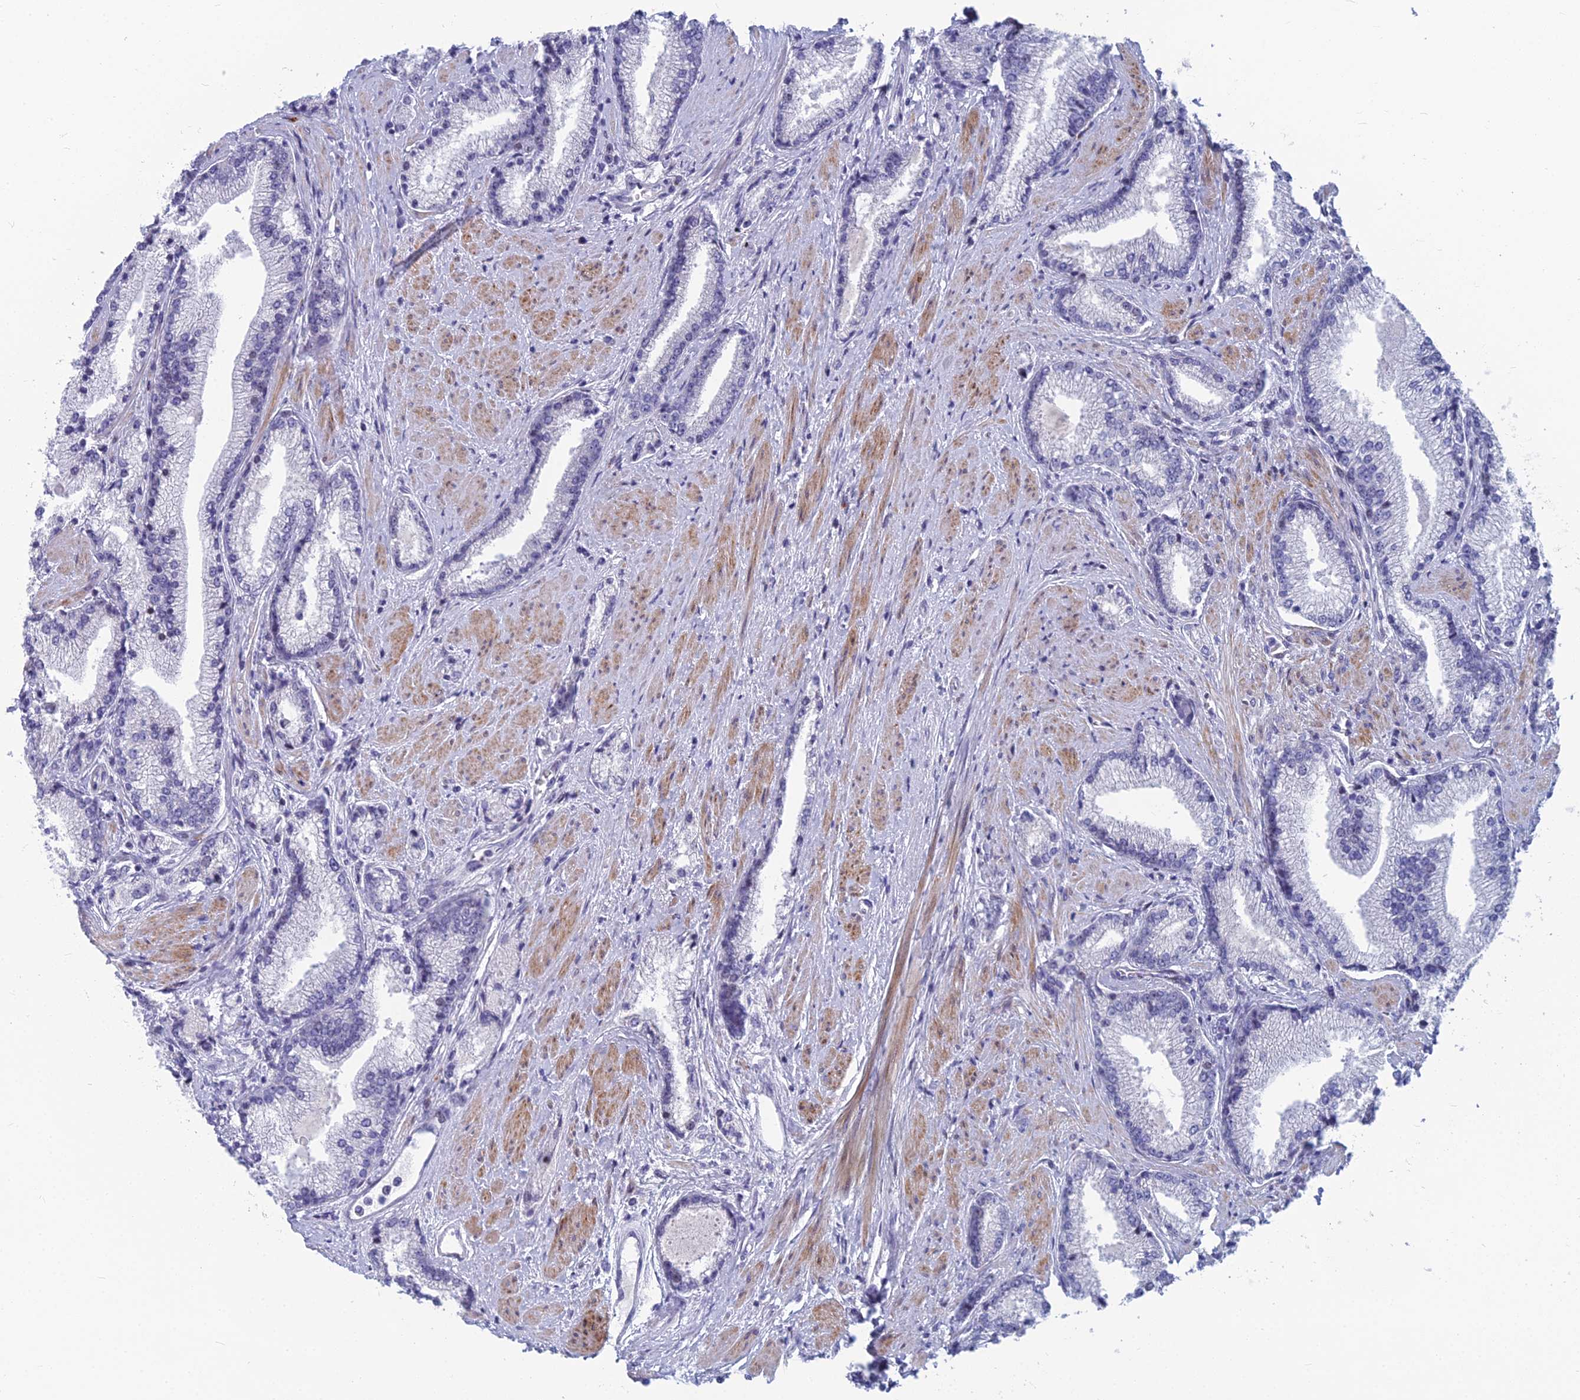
{"staining": {"intensity": "negative", "quantity": "none", "location": "none"}, "tissue": "prostate cancer", "cell_type": "Tumor cells", "image_type": "cancer", "snomed": [{"axis": "morphology", "description": "Adenocarcinoma, High grade"}, {"axis": "topography", "description": "Prostate"}], "caption": "Immunohistochemical staining of prostate cancer (high-grade adenocarcinoma) shows no significant staining in tumor cells. (DAB (3,3'-diaminobenzidine) IHC, high magnification).", "gene": "MYBPC2", "patient": {"sex": "male", "age": 67}}